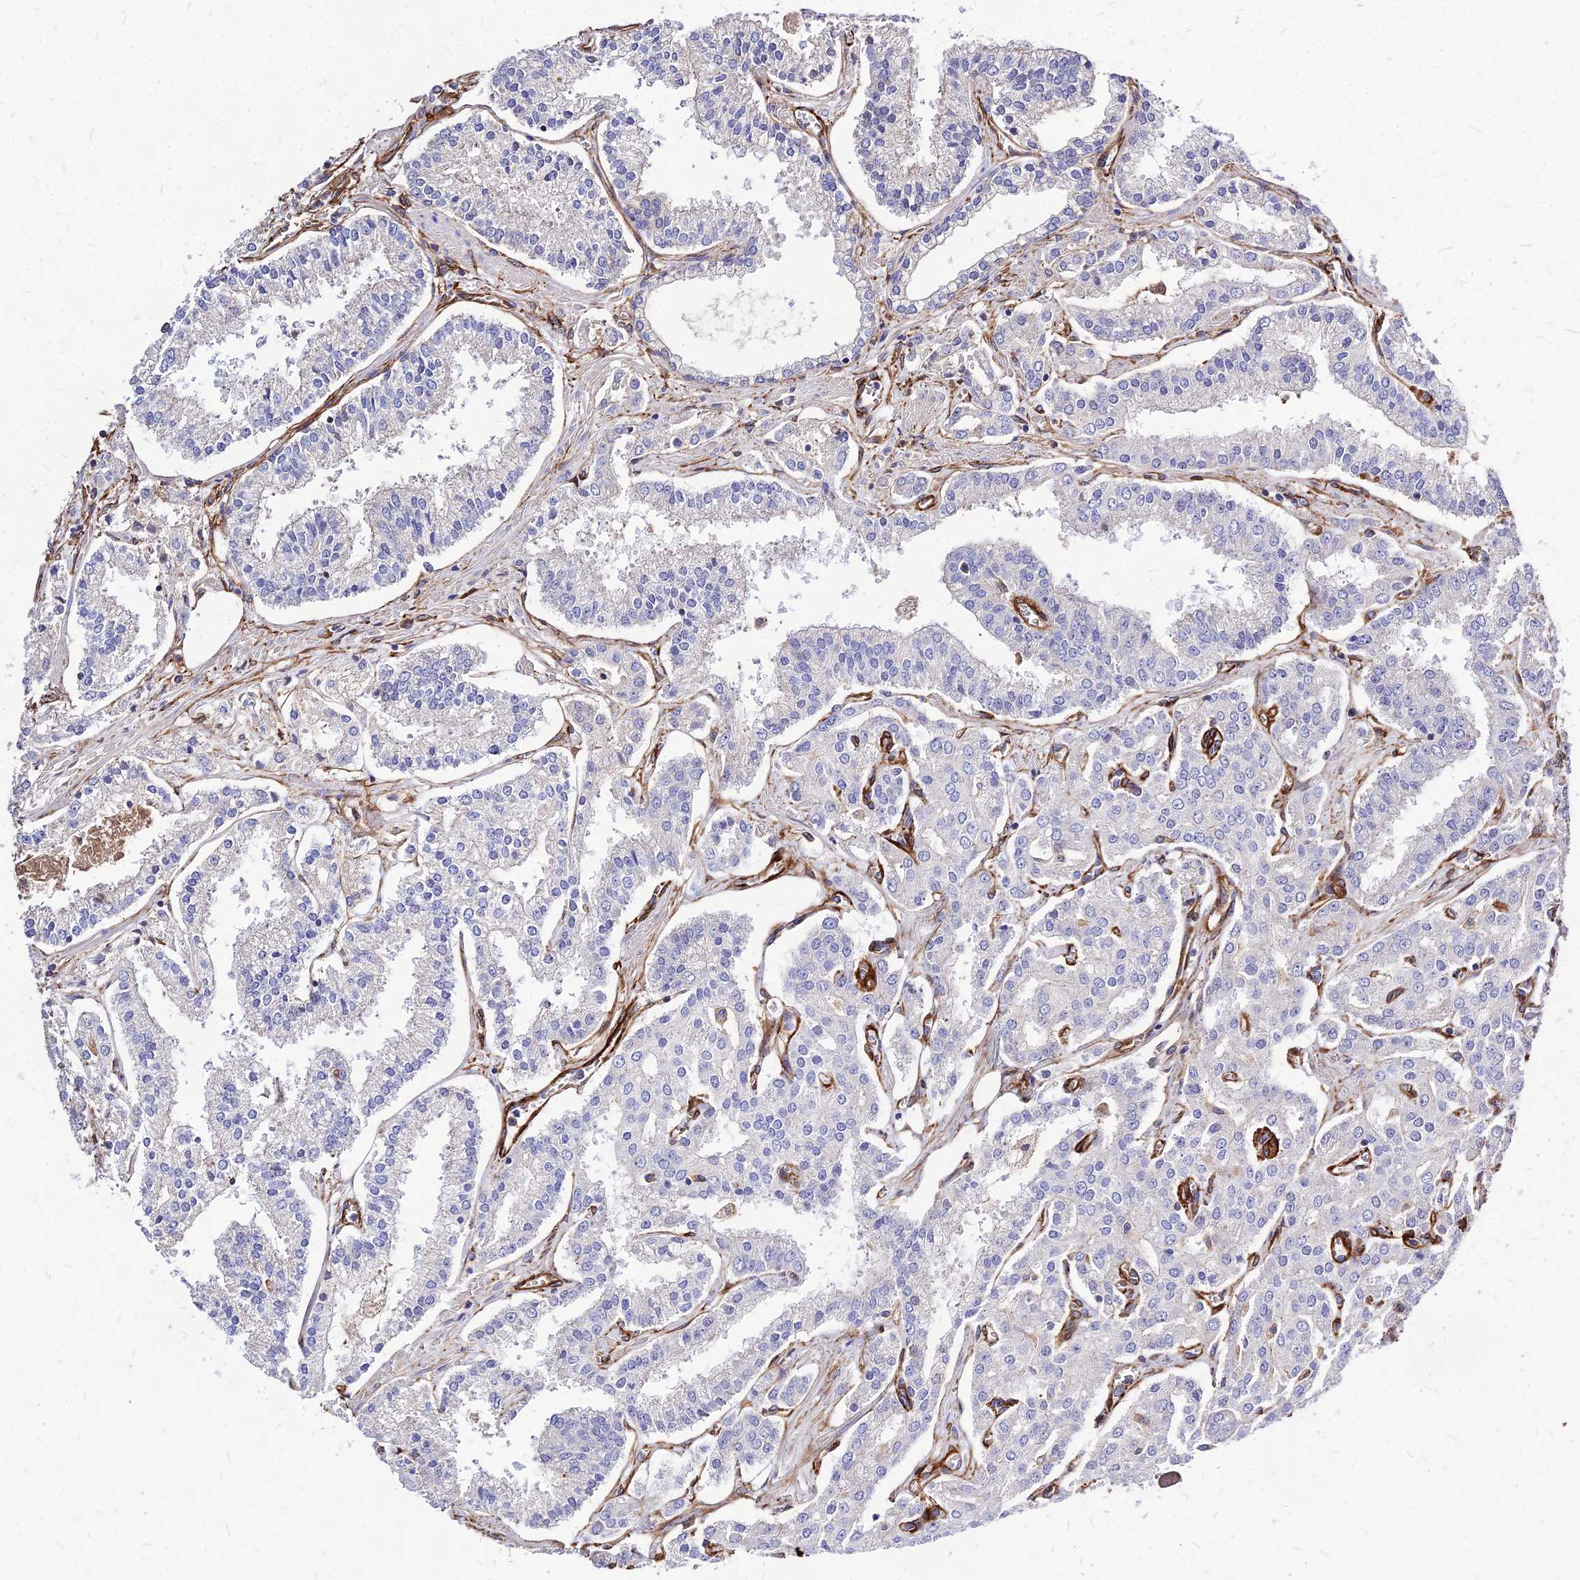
{"staining": {"intensity": "negative", "quantity": "none", "location": "none"}, "tissue": "prostate cancer", "cell_type": "Tumor cells", "image_type": "cancer", "snomed": [{"axis": "morphology", "description": "Adenocarcinoma, High grade"}, {"axis": "topography", "description": "Prostate"}], "caption": "Adenocarcinoma (high-grade) (prostate) stained for a protein using IHC reveals no positivity tumor cells.", "gene": "EFCC1", "patient": {"sex": "male", "age": 71}}